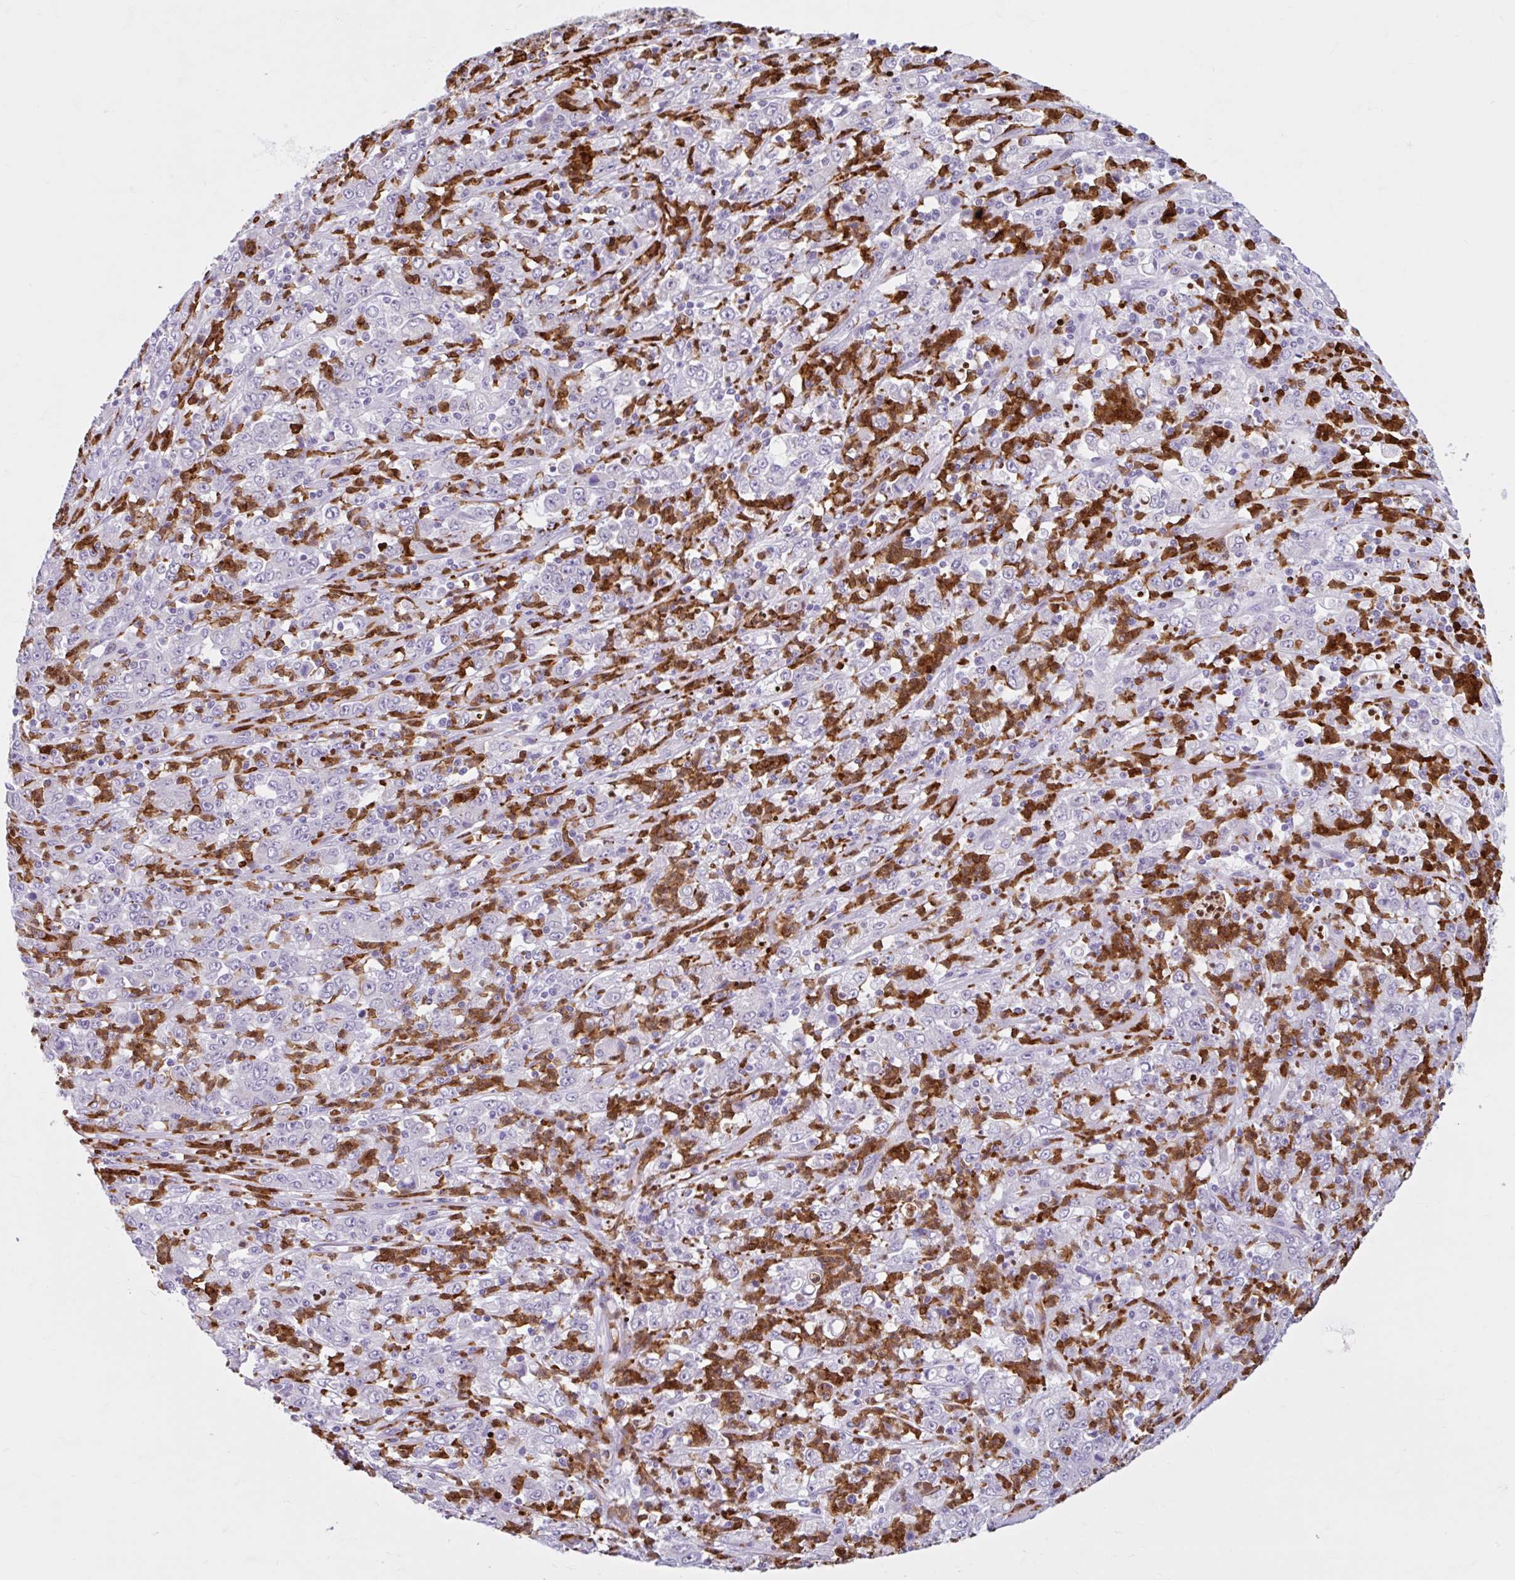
{"staining": {"intensity": "negative", "quantity": "none", "location": "none"}, "tissue": "stomach cancer", "cell_type": "Tumor cells", "image_type": "cancer", "snomed": [{"axis": "morphology", "description": "Adenocarcinoma, NOS"}, {"axis": "topography", "description": "Stomach, lower"}], "caption": "The image demonstrates no significant positivity in tumor cells of stomach adenocarcinoma.", "gene": "CEP120", "patient": {"sex": "female", "age": 71}}